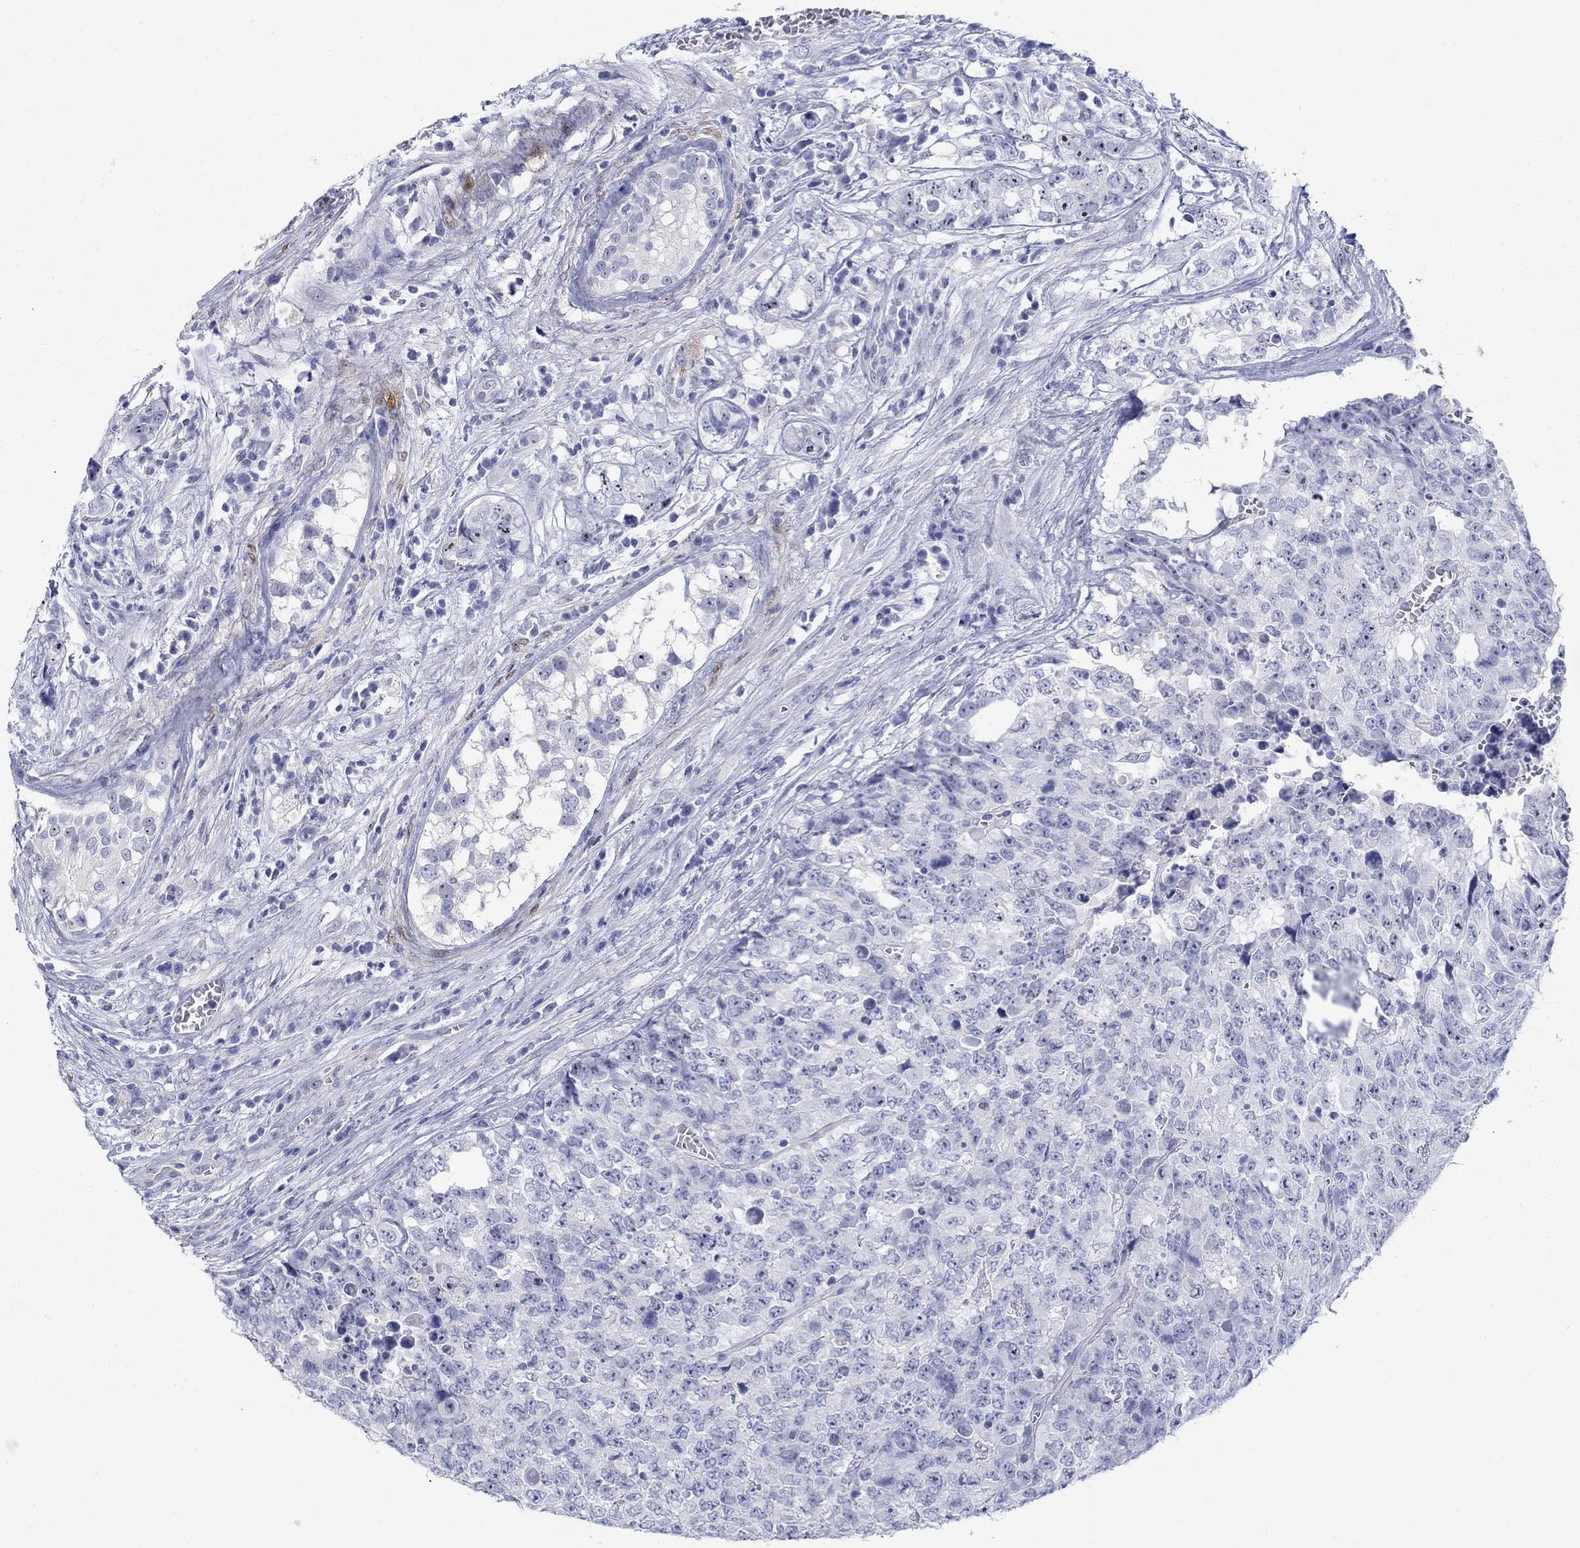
{"staining": {"intensity": "negative", "quantity": "none", "location": "none"}, "tissue": "testis cancer", "cell_type": "Tumor cells", "image_type": "cancer", "snomed": [{"axis": "morphology", "description": "Carcinoma, Embryonal, NOS"}, {"axis": "topography", "description": "Testis"}], "caption": "IHC photomicrograph of human testis cancer stained for a protein (brown), which demonstrates no expression in tumor cells.", "gene": "AKR1C2", "patient": {"sex": "male", "age": 23}}